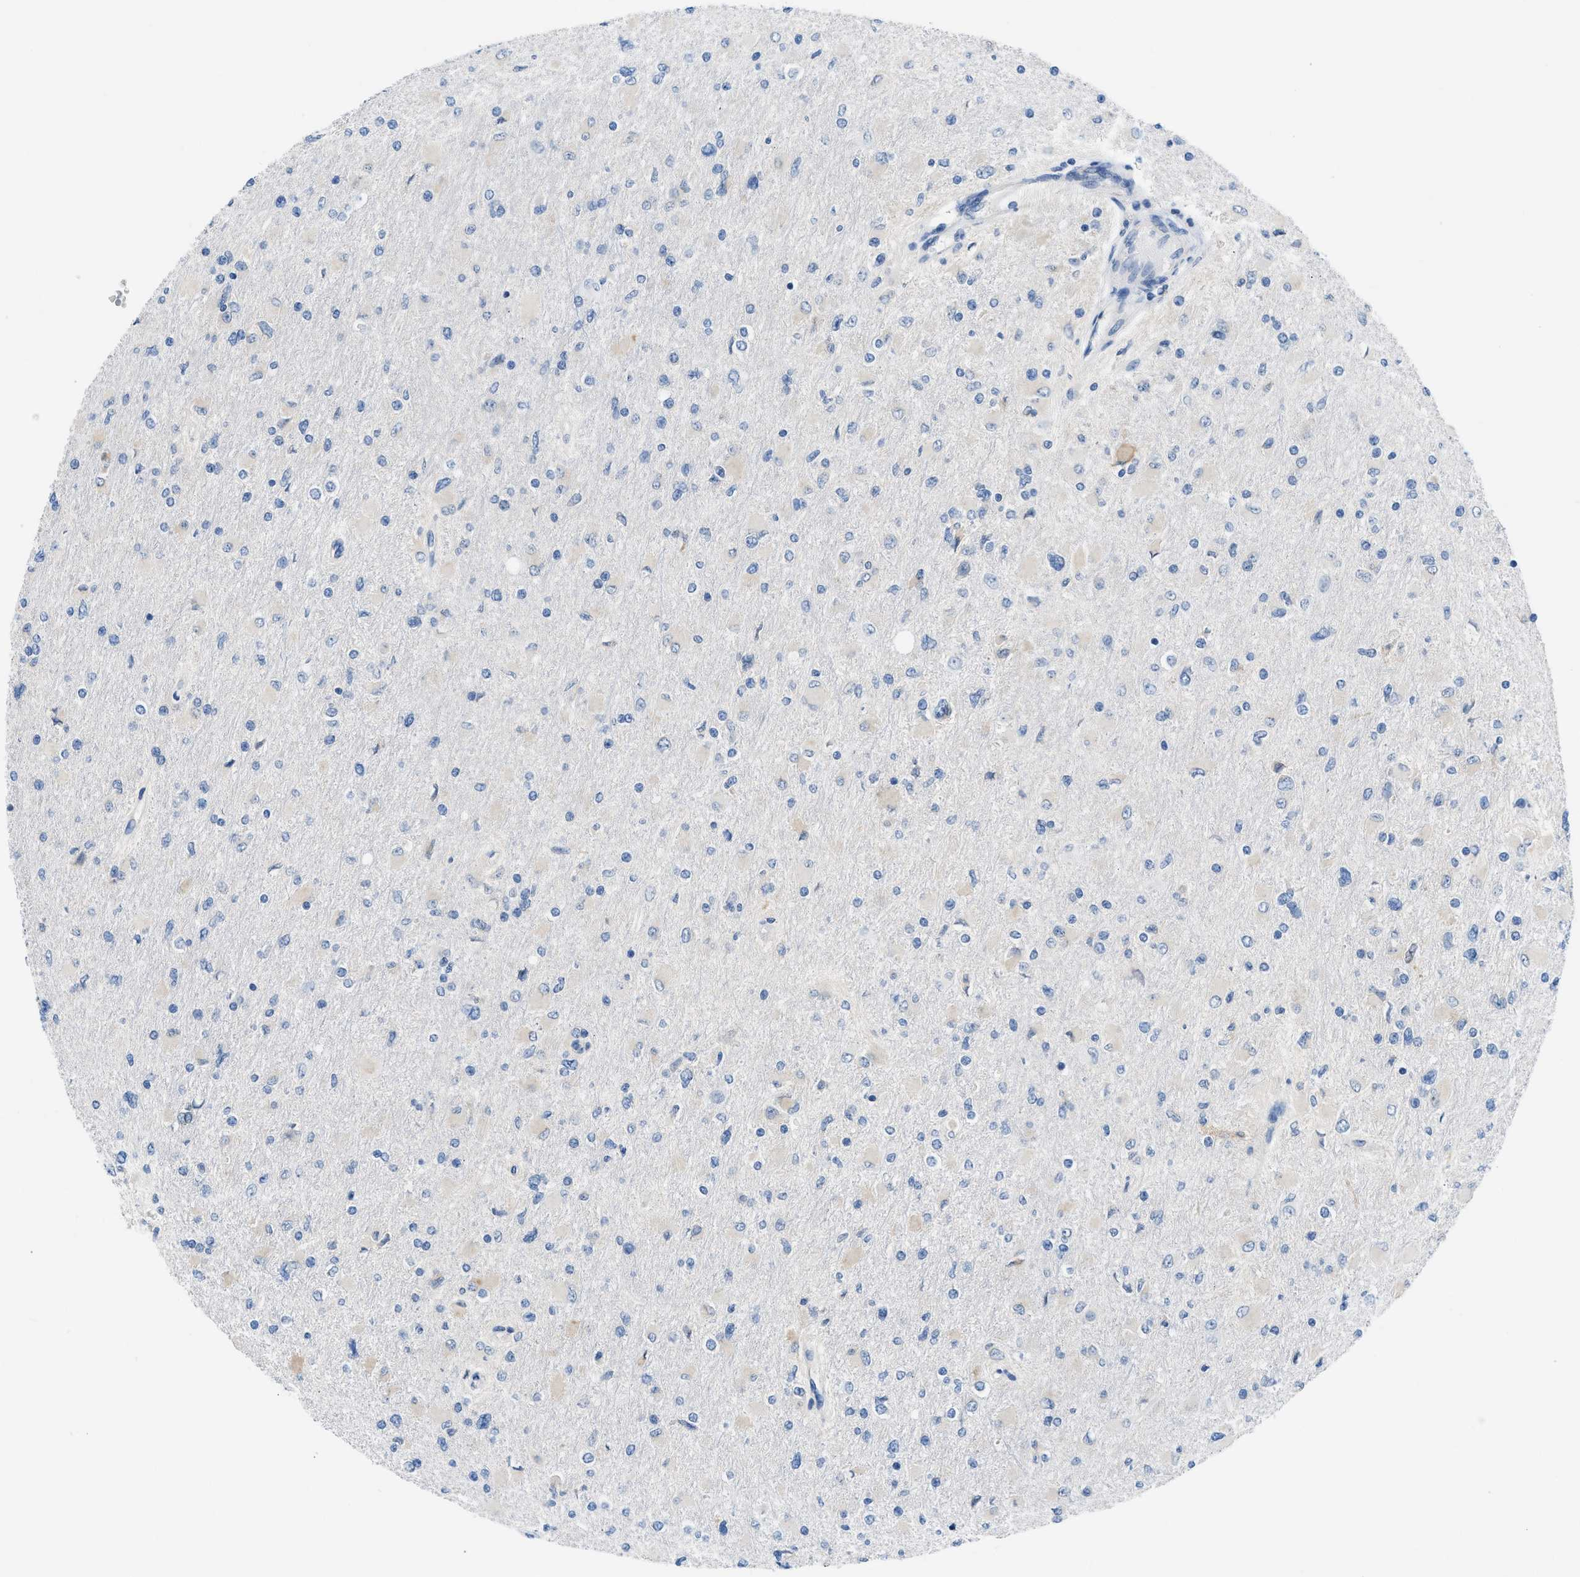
{"staining": {"intensity": "negative", "quantity": "none", "location": "none"}, "tissue": "glioma", "cell_type": "Tumor cells", "image_type": "cancer", "snomed": [{"axis": "morphology", "description": "Glioma, malignant, High grade"}, {"axis": "topography", "description": "Cerebral cortex"}], "caption": "Human glioma stained for a protein using immunohistochemistry (IHC) demonstrates no positivity in tumor cells.", "gene": "BNC2", "patient": {"sex": "female", "age": 36}}